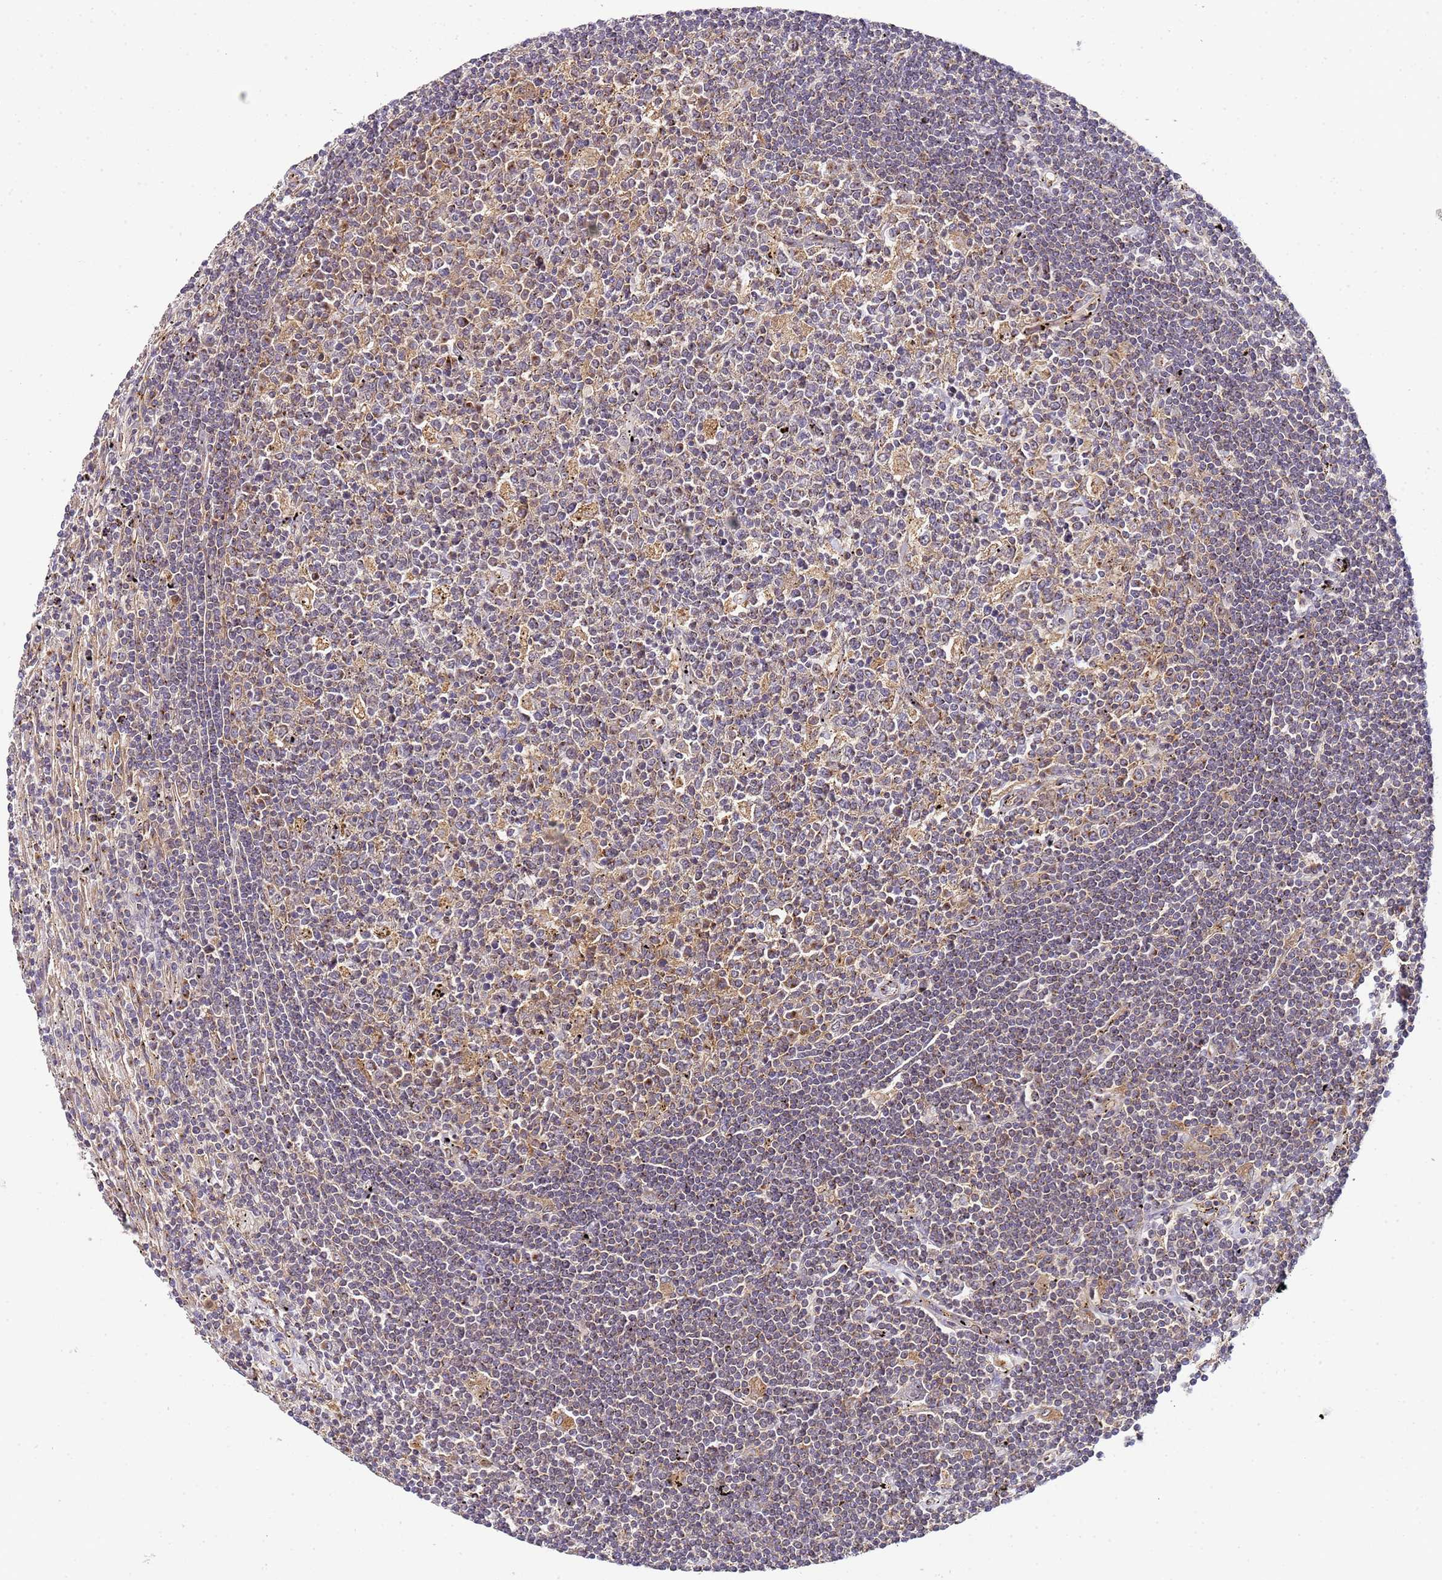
{"staining": {"intensity": "weak", "quantity": "<25%", "location": "cytoplasmic/membranous"}, "tissue": "lymphoma", "cell_type": "Tumor cells", "image_type": "cancer", "snomed": [{"axis": "morphology", "description": "Malignant lymphoma, non-Hodgkin's type, Low grade"}, {"axis": "topography", "description": "Spleen"}], "caption": "Immunohistochemical staining of human lymphoma demonstrates no significant staining in tumor cells. The staining is performed using DAB brown chromogen with nuclei counter-stained in using hematoxylin.", "gene": "MRPL49", "patient": {"sex": "male", "age": 76}}